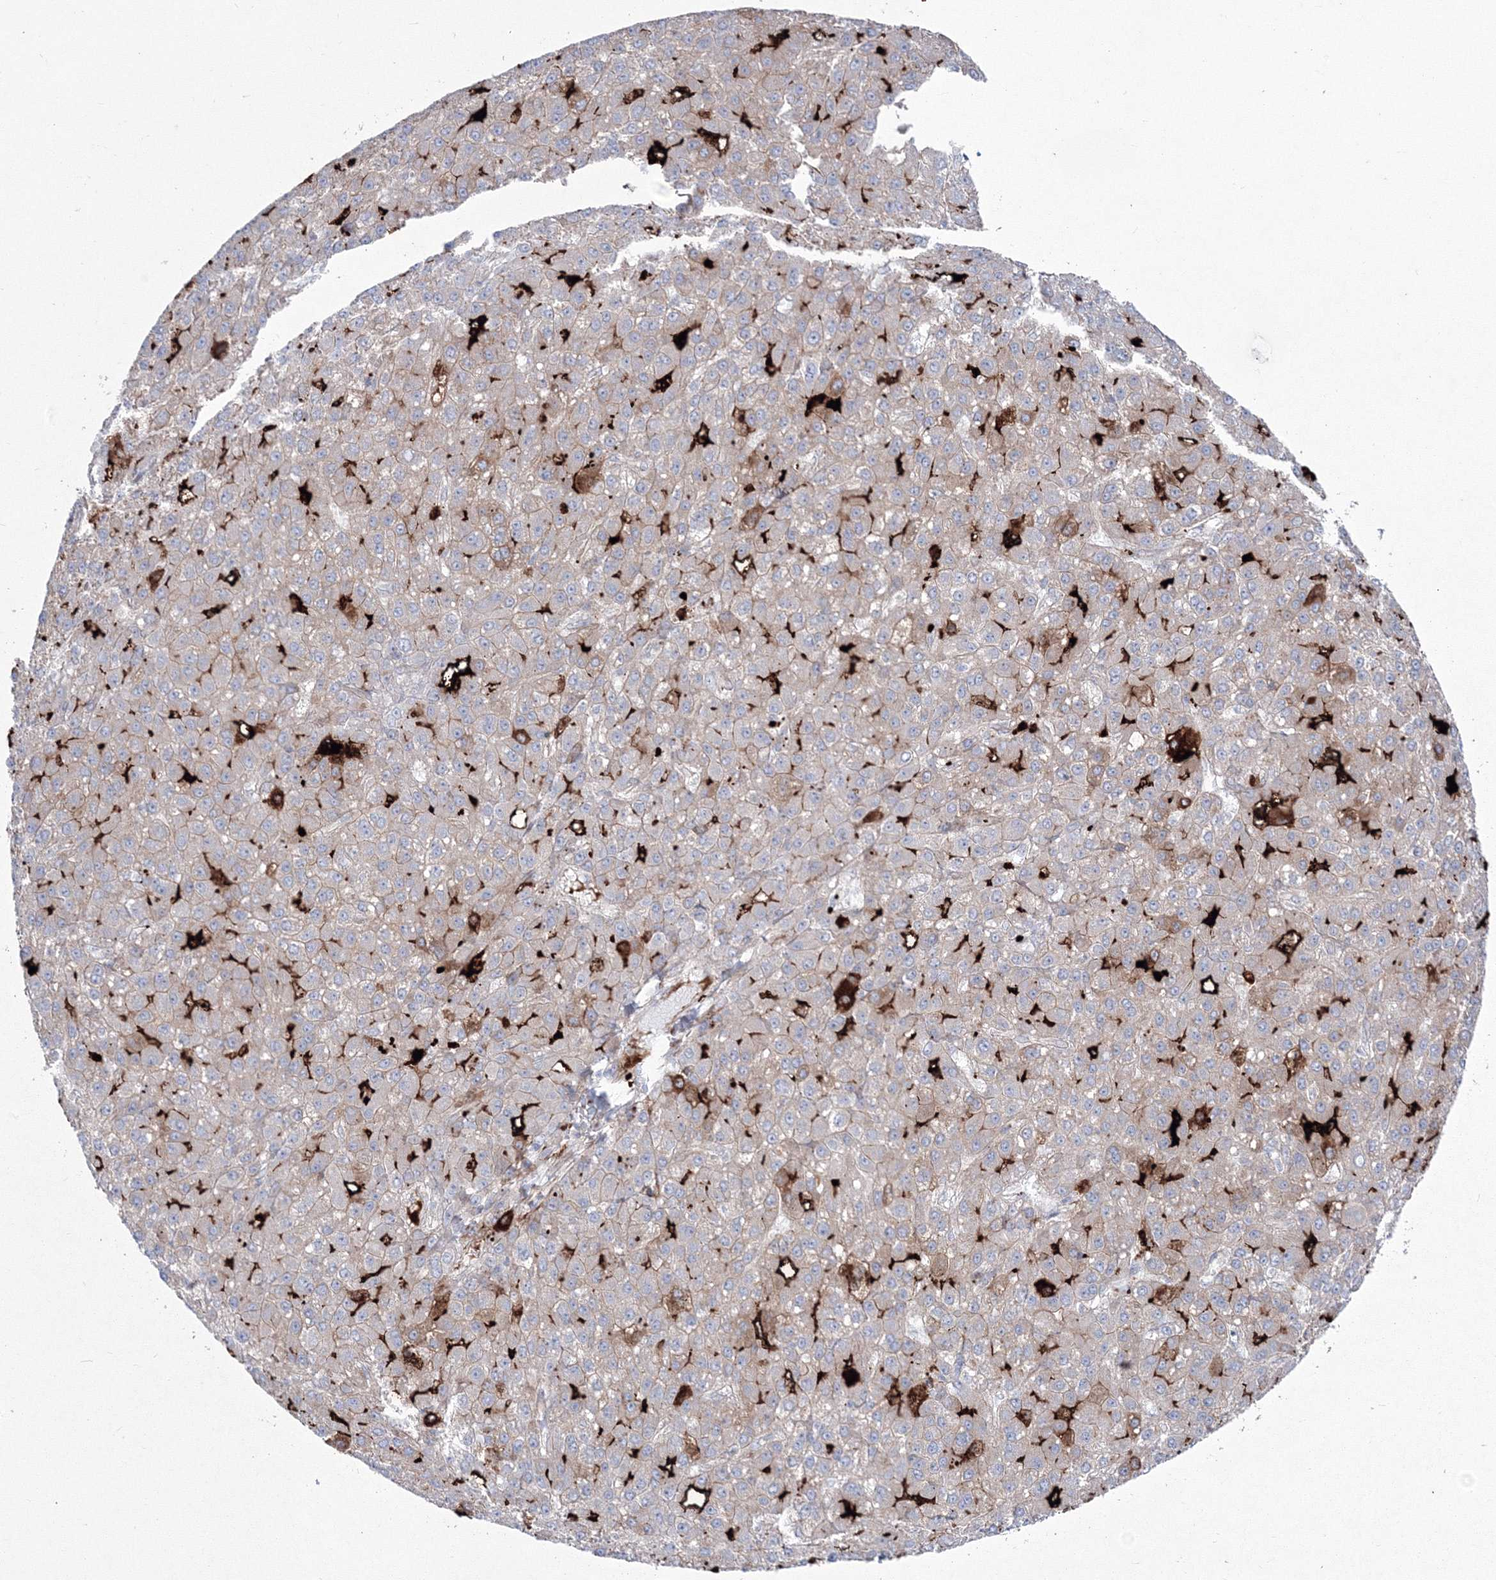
{"staining": {"intensity": "weak", "quantity": "25%-75%", "location": "cytoplasmic/membranous"}, "tissue": "liver cancer", "cell_type": "Tumor cells", "image_type": "cancer", "snomed": [{"axis": "morphology", "description": "Carcinoma, Hepatocellular, NOS"}, {"axis": "topography", "description": "Liver"}], "caption": "High-power microscopy captured an IHC micrograph of liver cancer (hepatocellular carcinoma), revealing weak cytoplasmic/membranous staining in about 25%-75% of tumor cells.", "gene": "HYAL2", "patient": {"sex": "male", "age": 67}}